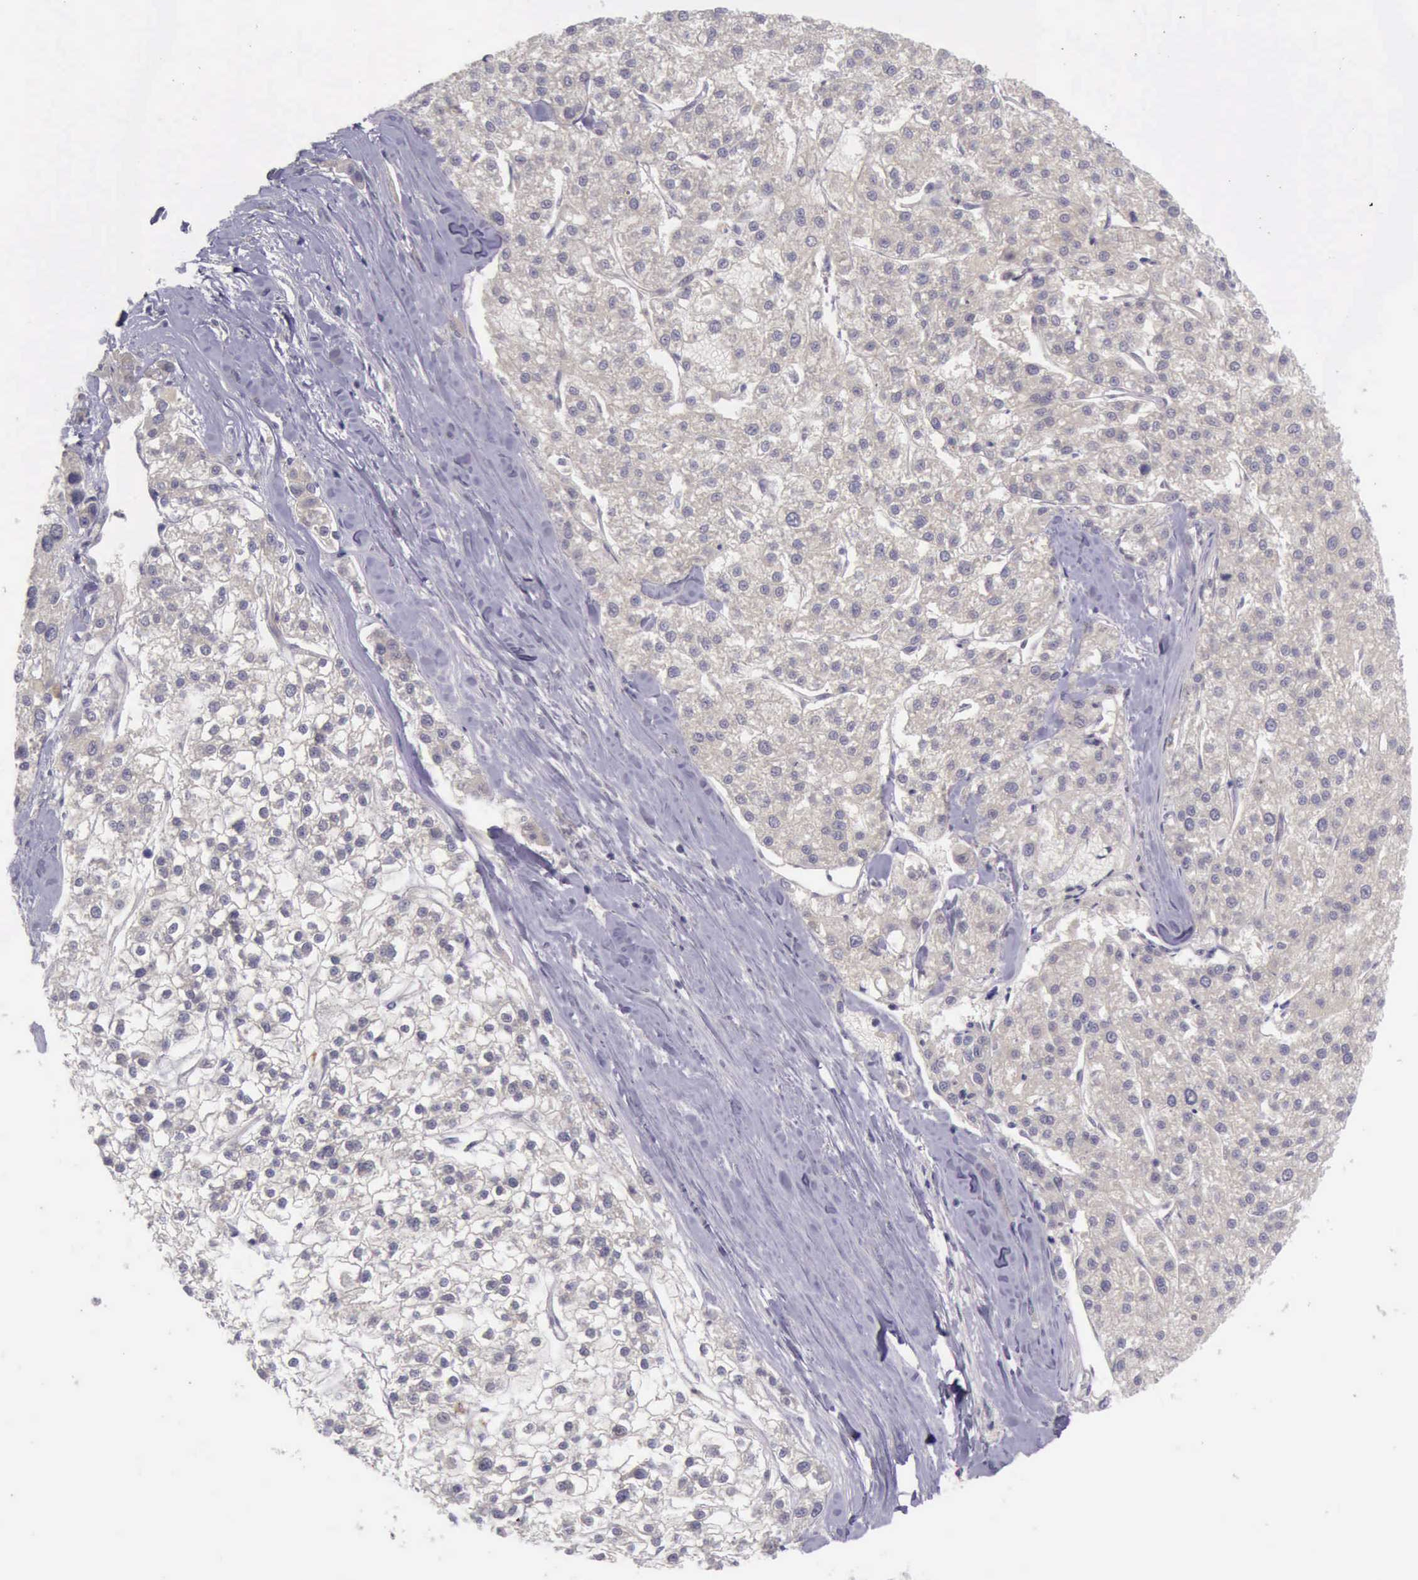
{"staining": {"intensity": "weak", "quantity": ">75%", "location": "cytoplasmic/membranous"}, "tissue": "liver cancer", "cell_type": "Tumor cells", "image_type": "cancer", "snomed": [{"axis": "morphology", "description": "Carcinoma, Hepatocellular, NOS"}, {"axis": "topography", "description": "Liver"}], "caption": "A brown stain shows weak cytoplasmic/membranous expression of a protein in liver hepatocellular carcinoma tumor cells.", "gene": "ARNT2", "patient": {"sex": "female", "age": 85}}